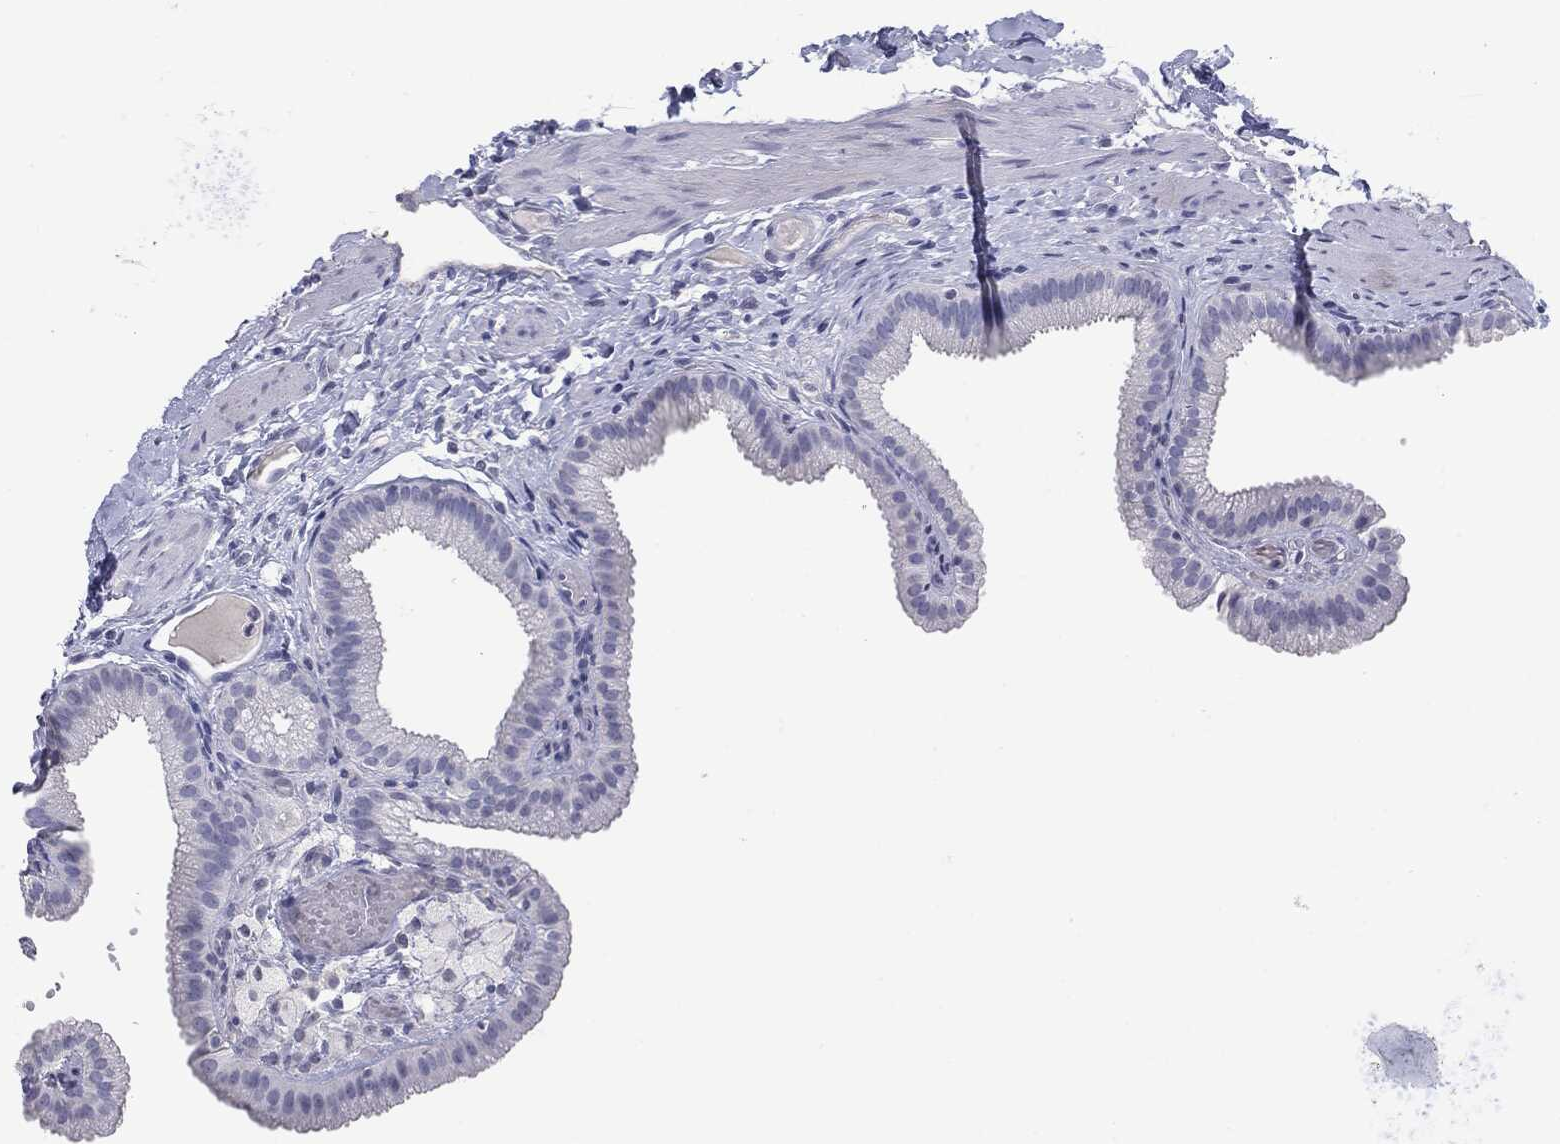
{"staining": {"intensity": "negative", "quantity": "none", "location": "none"}, "tissue": "gallbladder", "cell_type": "Glandular cells", "image_type": "normal", "snomed": [{"axis": "morphology", "description": "Normal tissue, NOS"}, {"axis": "topography", "description": "Gallbladder"}, {"axis": "topography", "description": "Peripheral nerve tissue"}], "caption": "This is a micrograph of IHC staining of benign gallbladder, which shows no staining in glandular cells. (IHC, brightfield microscopy, high magnification).", "gene": "SERPINB4", "patient": {"sex": "female", "age": 45}}